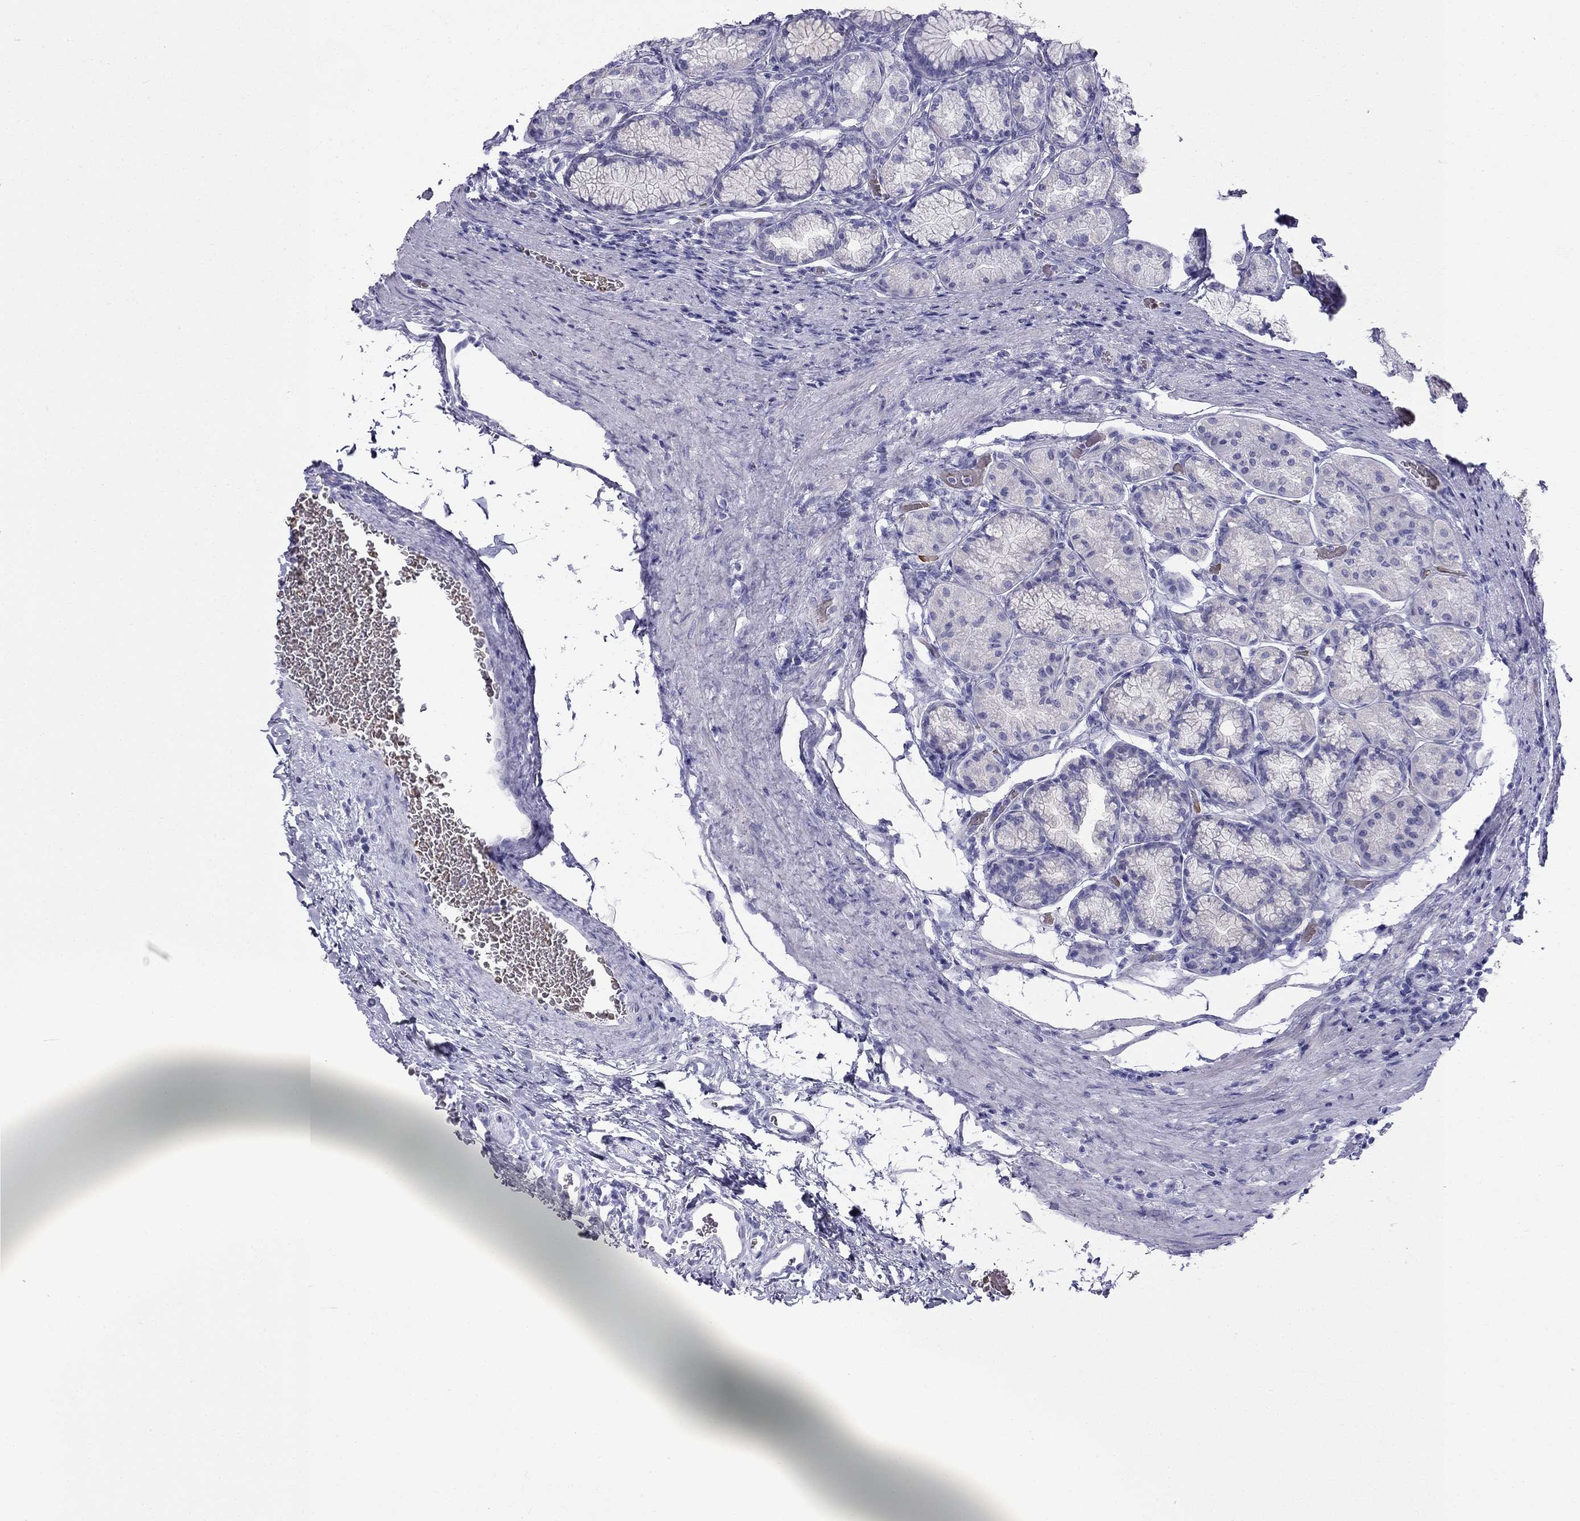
{"staining": {"intensity": "negative", "quantity": "none", "location": "none"}, "tissue": "stomach", "cell_type": "Glandular cells", "image_type": "normal", "snomed": [{"axis": "morphology", "description": "Normal tissue, NOS"}, {"axis": "morphology", "description": "Adenocarcinoma, NOS"}, {"axis": "morphology", "description": "Adenocarcinoma, High grade"}, {"axis": "topography", "description": "Stomach, upper"}, {"axis": "topography", "description": "Stomach"}], "caption": "IHC histopathology image of unremarkable stomach: stomach stained with DAB exhibits no significant protein staining in glandular cells.", "gene": "DNAAF6", "patient": {"sex": "female", "age": 65}}